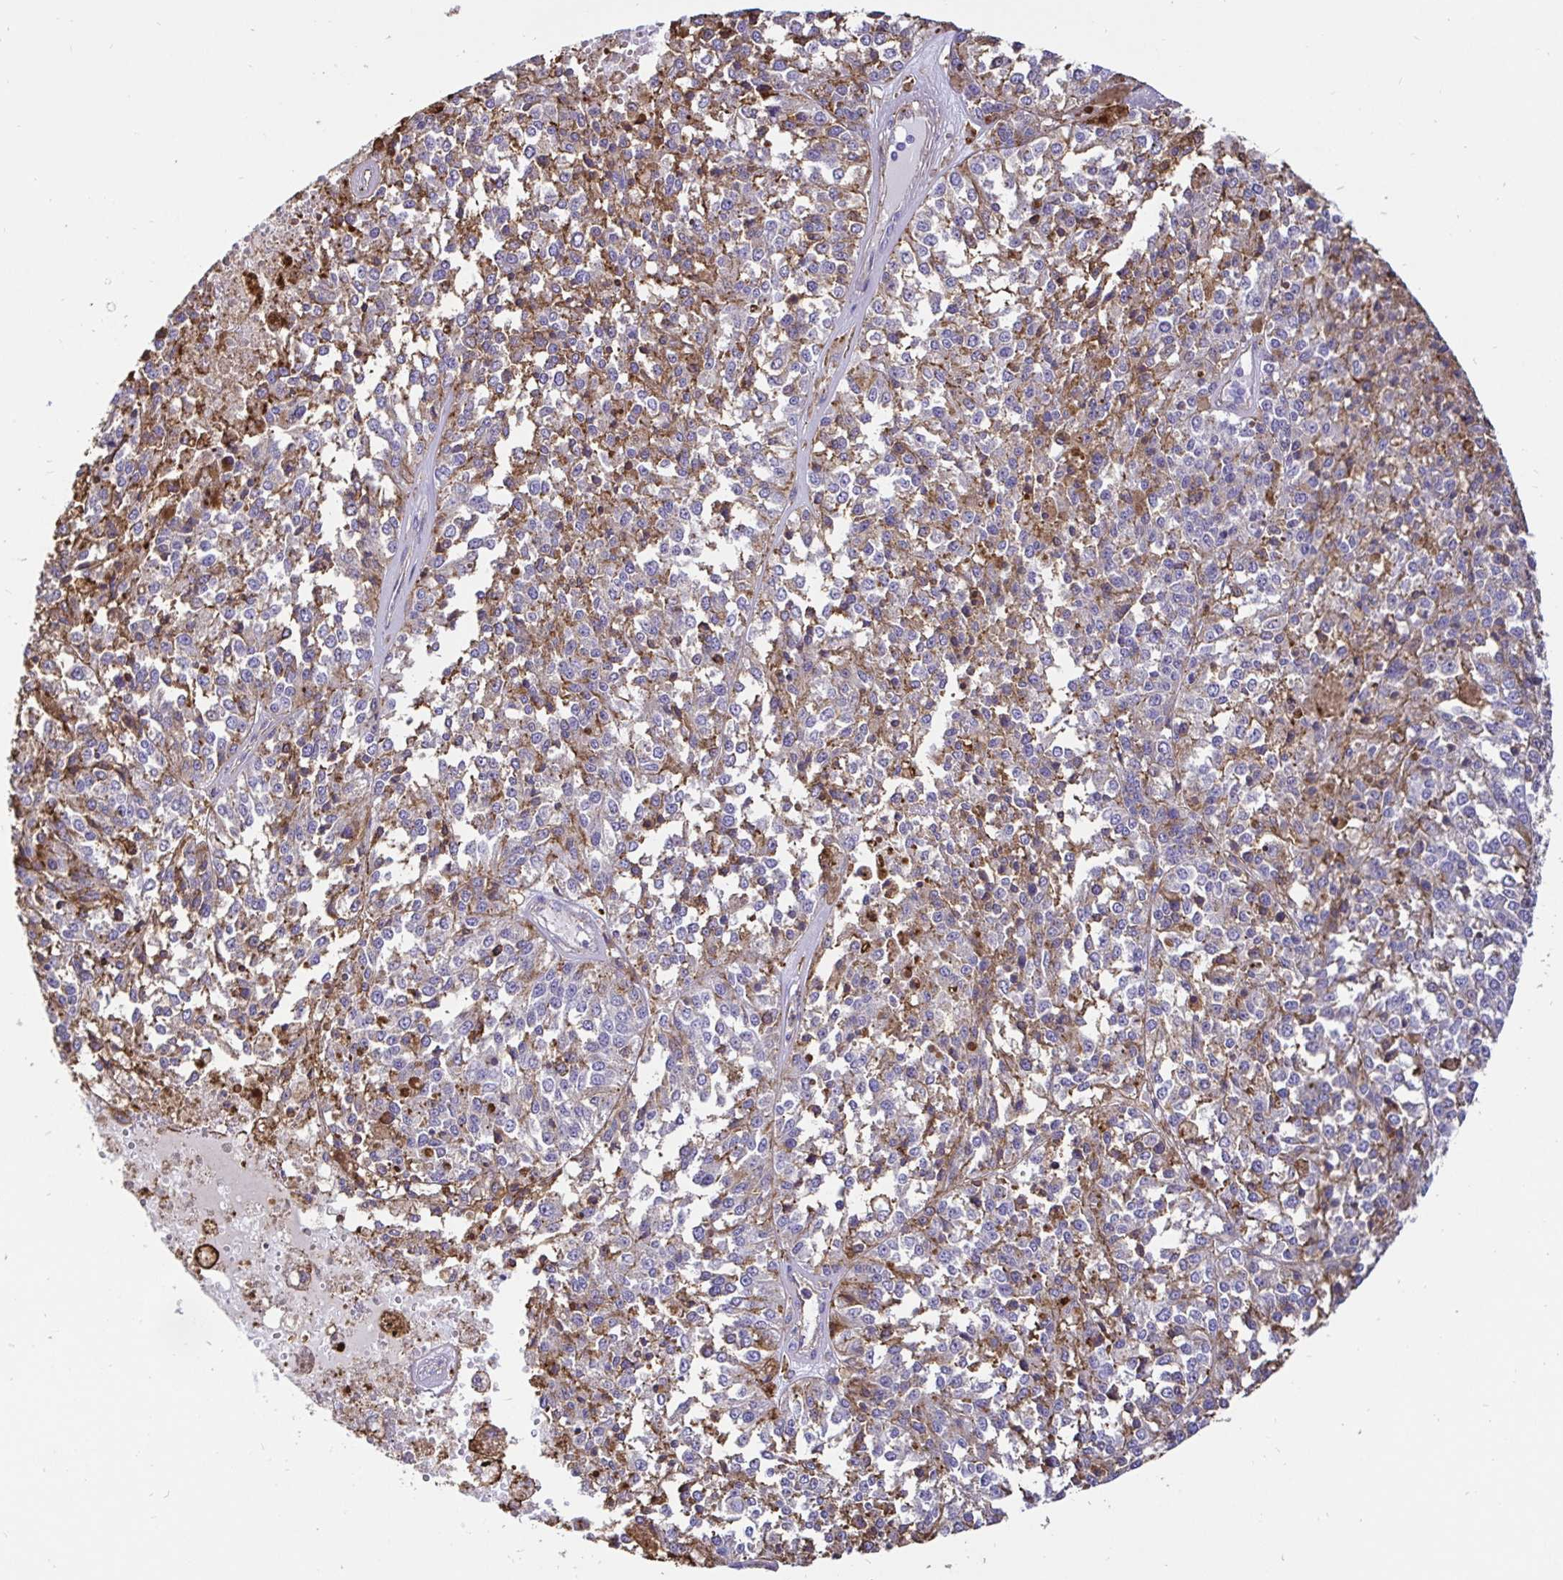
{"staining": {"intensity": "weak", "quantity": "25%-75%", "location": "cytoplasmic/membranous"}, "tissue": "melanoma", "cell_type": "Tumor cells", "image_type": "cancer", "snomed": [{"axis": "morphology", "description": "Malignant melanoma, Metastatic site"}, {"axis": "topography", "description": "Lymph node"}], "caption": "A high-resolution micrograph shows immunohistochemistry staining of melanoma, which displays weak cytoplasmic/membranous positivity in approximately 25%-75% of tumor cells. Using DAB (3,3'-diaminobenzidine) (brown) and hematoxylin (blue) stains, captured at high magnification using brightfield microscopy.", "gene": "ANXA2", "patient": {"sex": "female", "age": 64}}